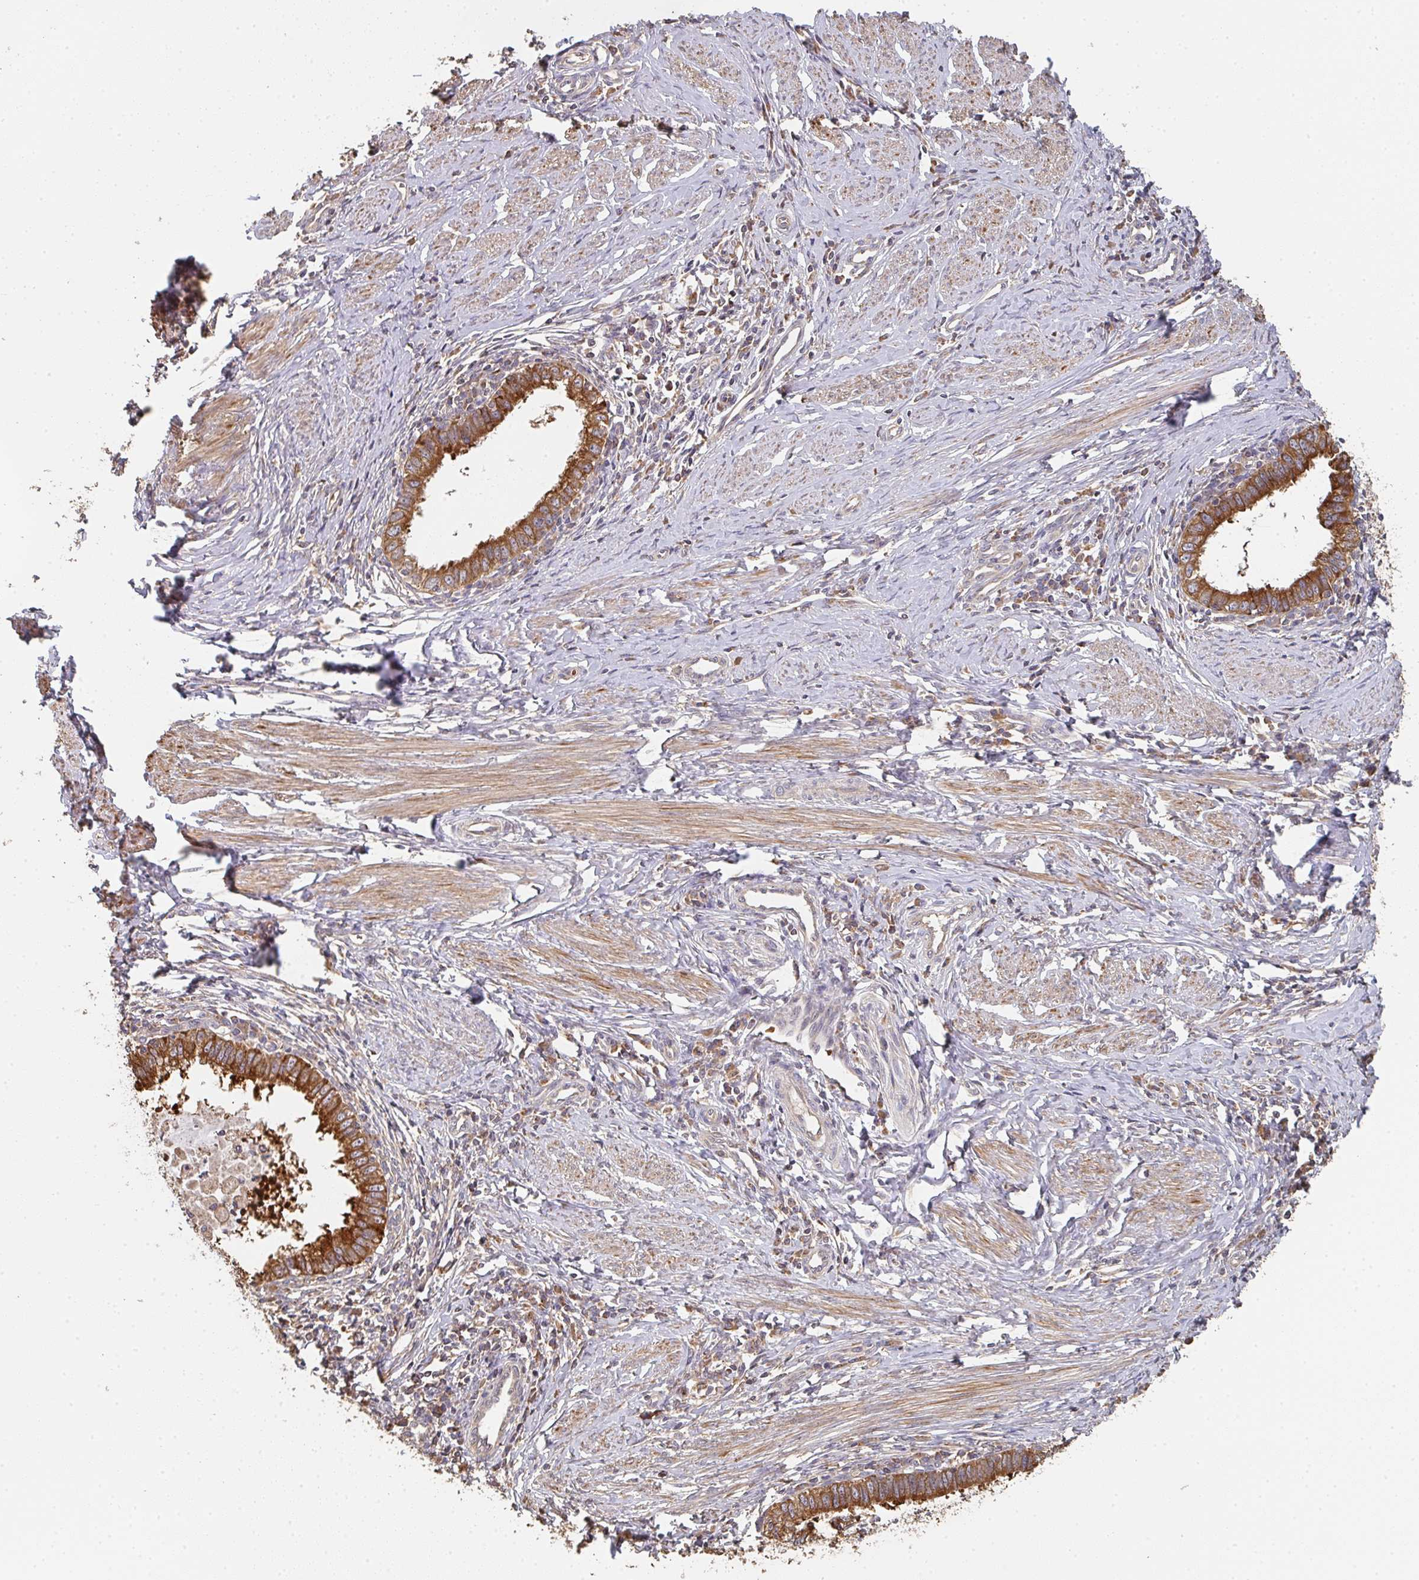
{"staining": {"intensity": "strong", "quantity": ">75%", "location": "cytoplasmic/membranous"}, "tissue": "cervical cancer", "cell_type": "Tumor cells", "image_type": "cancer", "snomed": [{"axis": "morphology", "description": "Adenocarcinoma, NOS"}, {"axis": "topography", "description": "Cervix"}], "caption": "Protein staining of cervical adenocarcinoma tissue shows strong cytoplasmic/membranous staining in about >75% of tumor cells. (Brightfield microscopy of DAB IHC at high magnification).", "gene": "POLG", "patient": {"sex": "female", "age": 36}}